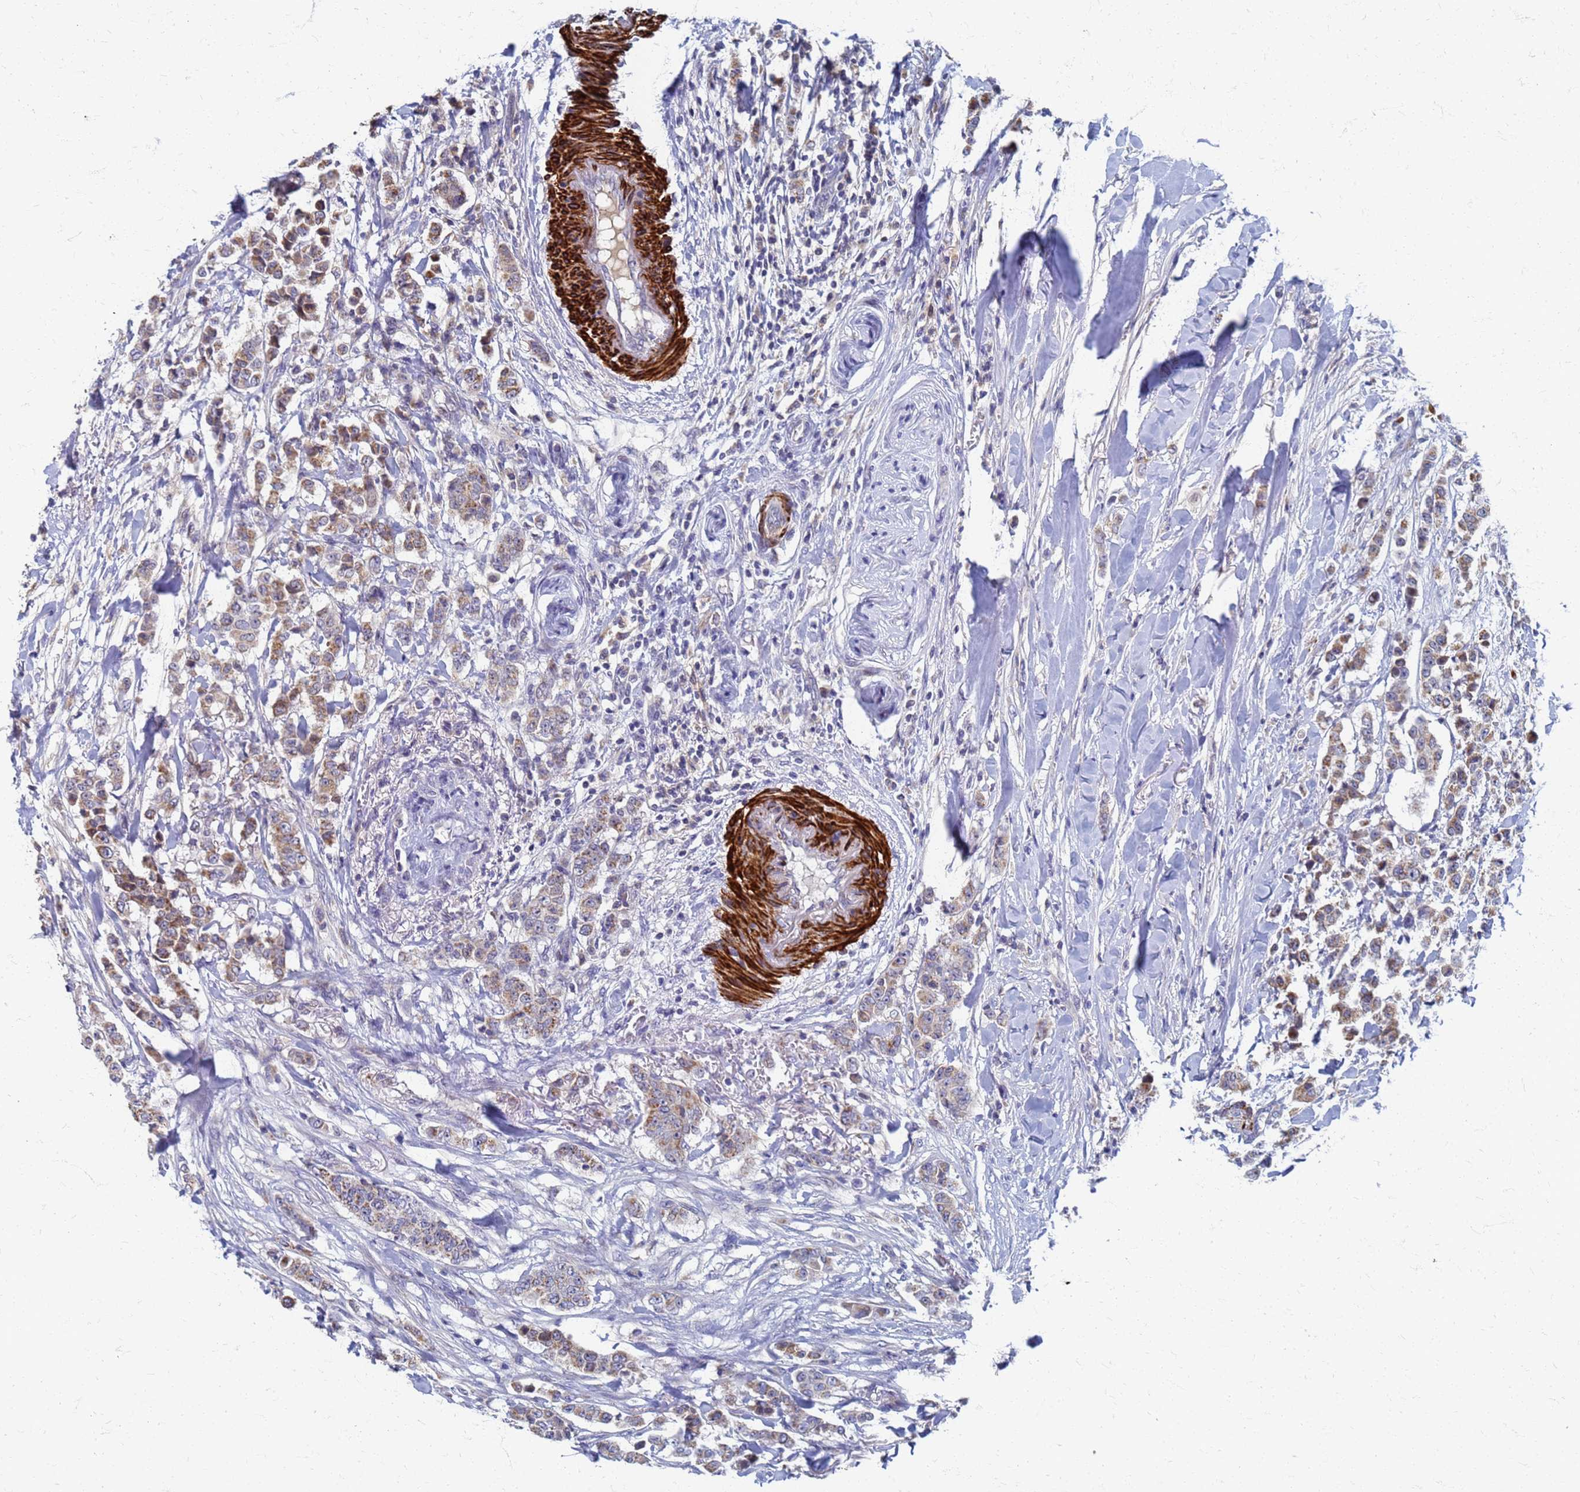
{"staining": {"intensity": "moderate", "quantity": "25%-75%", "location": "cytoplasmic/membranous"}, "tissue": "breast cancer", "cell_type": "Tumor cells", "image_type": "cancer", "snomed": [{"axis": "morphology", "description": "Duct carcinoma"}, {"axis": "topography", "description": "Breast"}], "caption": "Moderate cytoplasmic/membranous positivity is appreciated in approximately 25%-75% of tumor cells in breast cancer.", "gene": "ATPAF1", "patient": {"sex": "female", "age": 40}}